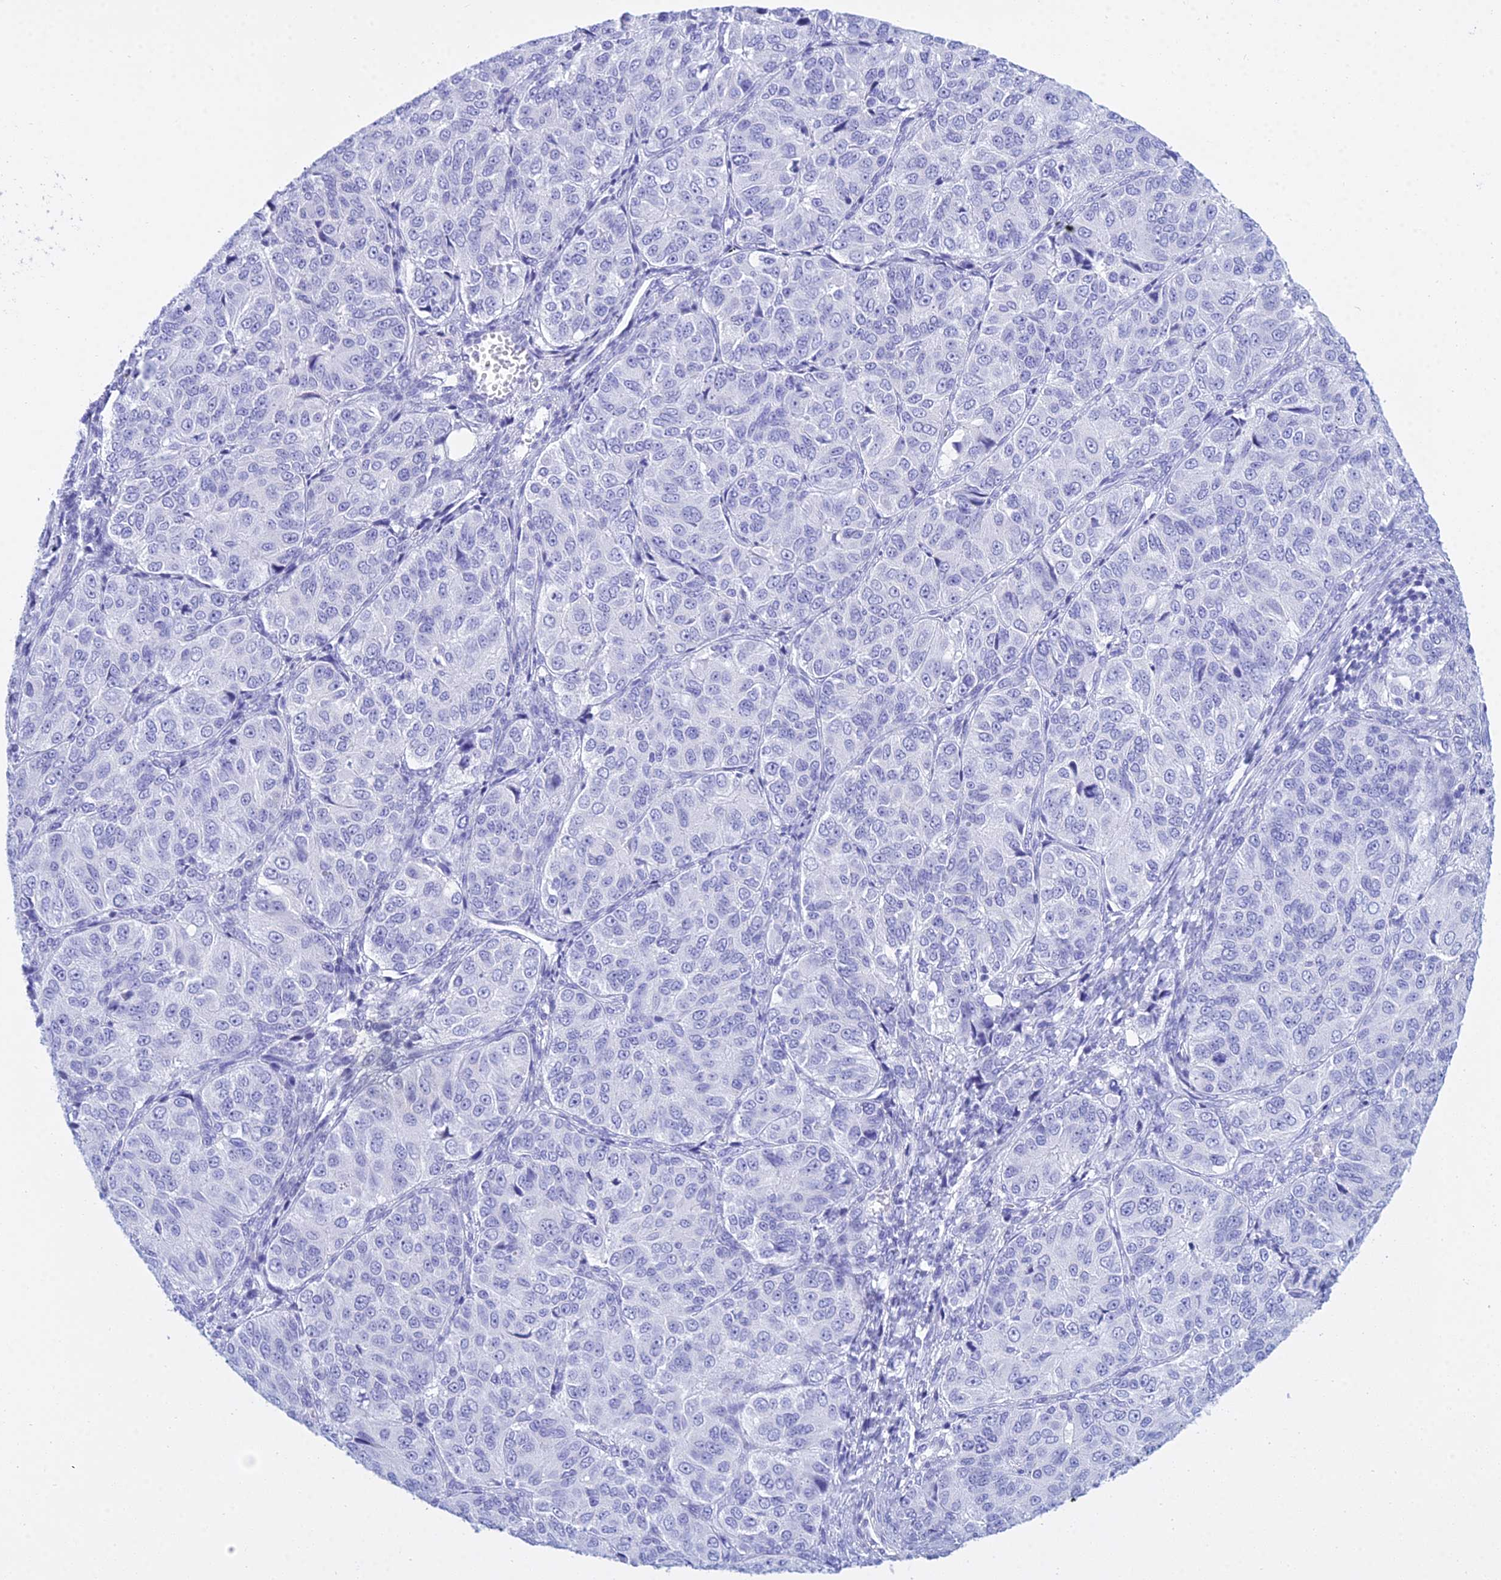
{"staining": {"intensity": "negative", "quantity": "none", "location": "none"}, "tissue": "ovarian cancer", "cell_type": "Tumor cells", "image_type": "cancer", "snomed": [{"axis": "morphology", "description": "Carcinoma, endometroid"}, {"axis": "topography", "description": "Ovary"}], "caption": "Ovarian endometroid carcinoma stained for a protein using immunohistochemistry (IHC) displays no staining tumor cells.", "gene": "PATE4", "patient": {"sex": "female", "age": 51}}